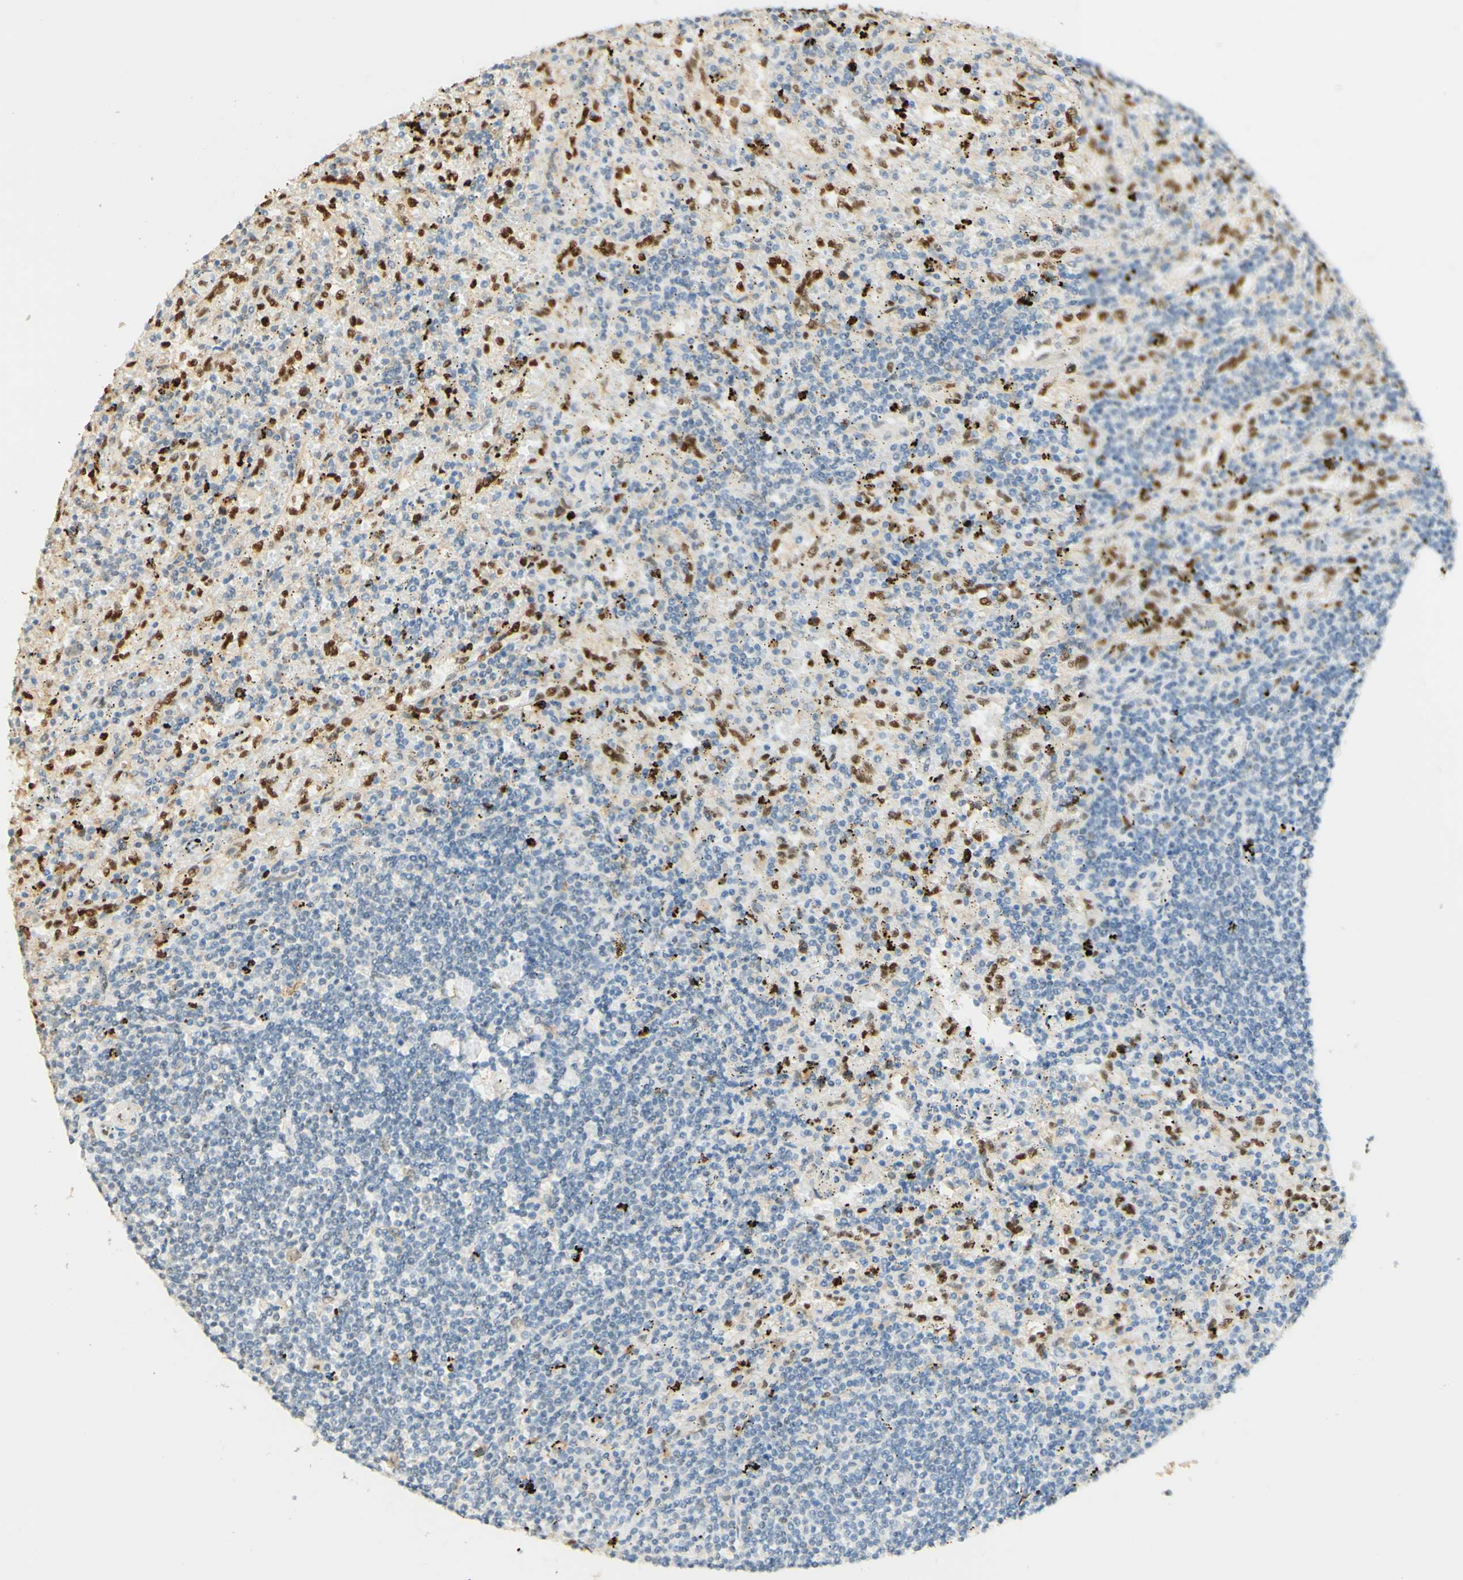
{"staining": {"intensity": "negative", "quantity": "none", "location": "none"}, "tissue": "lymphoma", "cell_type": "Tumor cells", "image_type": "cancer", "snomed": [{"axis": "morphology", "description": "Malignant lymphoma, non-Hodgkin's type, Low grade"}, {"axis": "topography", "description": "Spleen"}], "caption": "The micrograph shows no significant staining in tumor cells of malignant lymphoma, non-Hodgkin's type (low-grade).", "gene": "MAP3K4", "patient": {"sex": "male", "age": 76}}